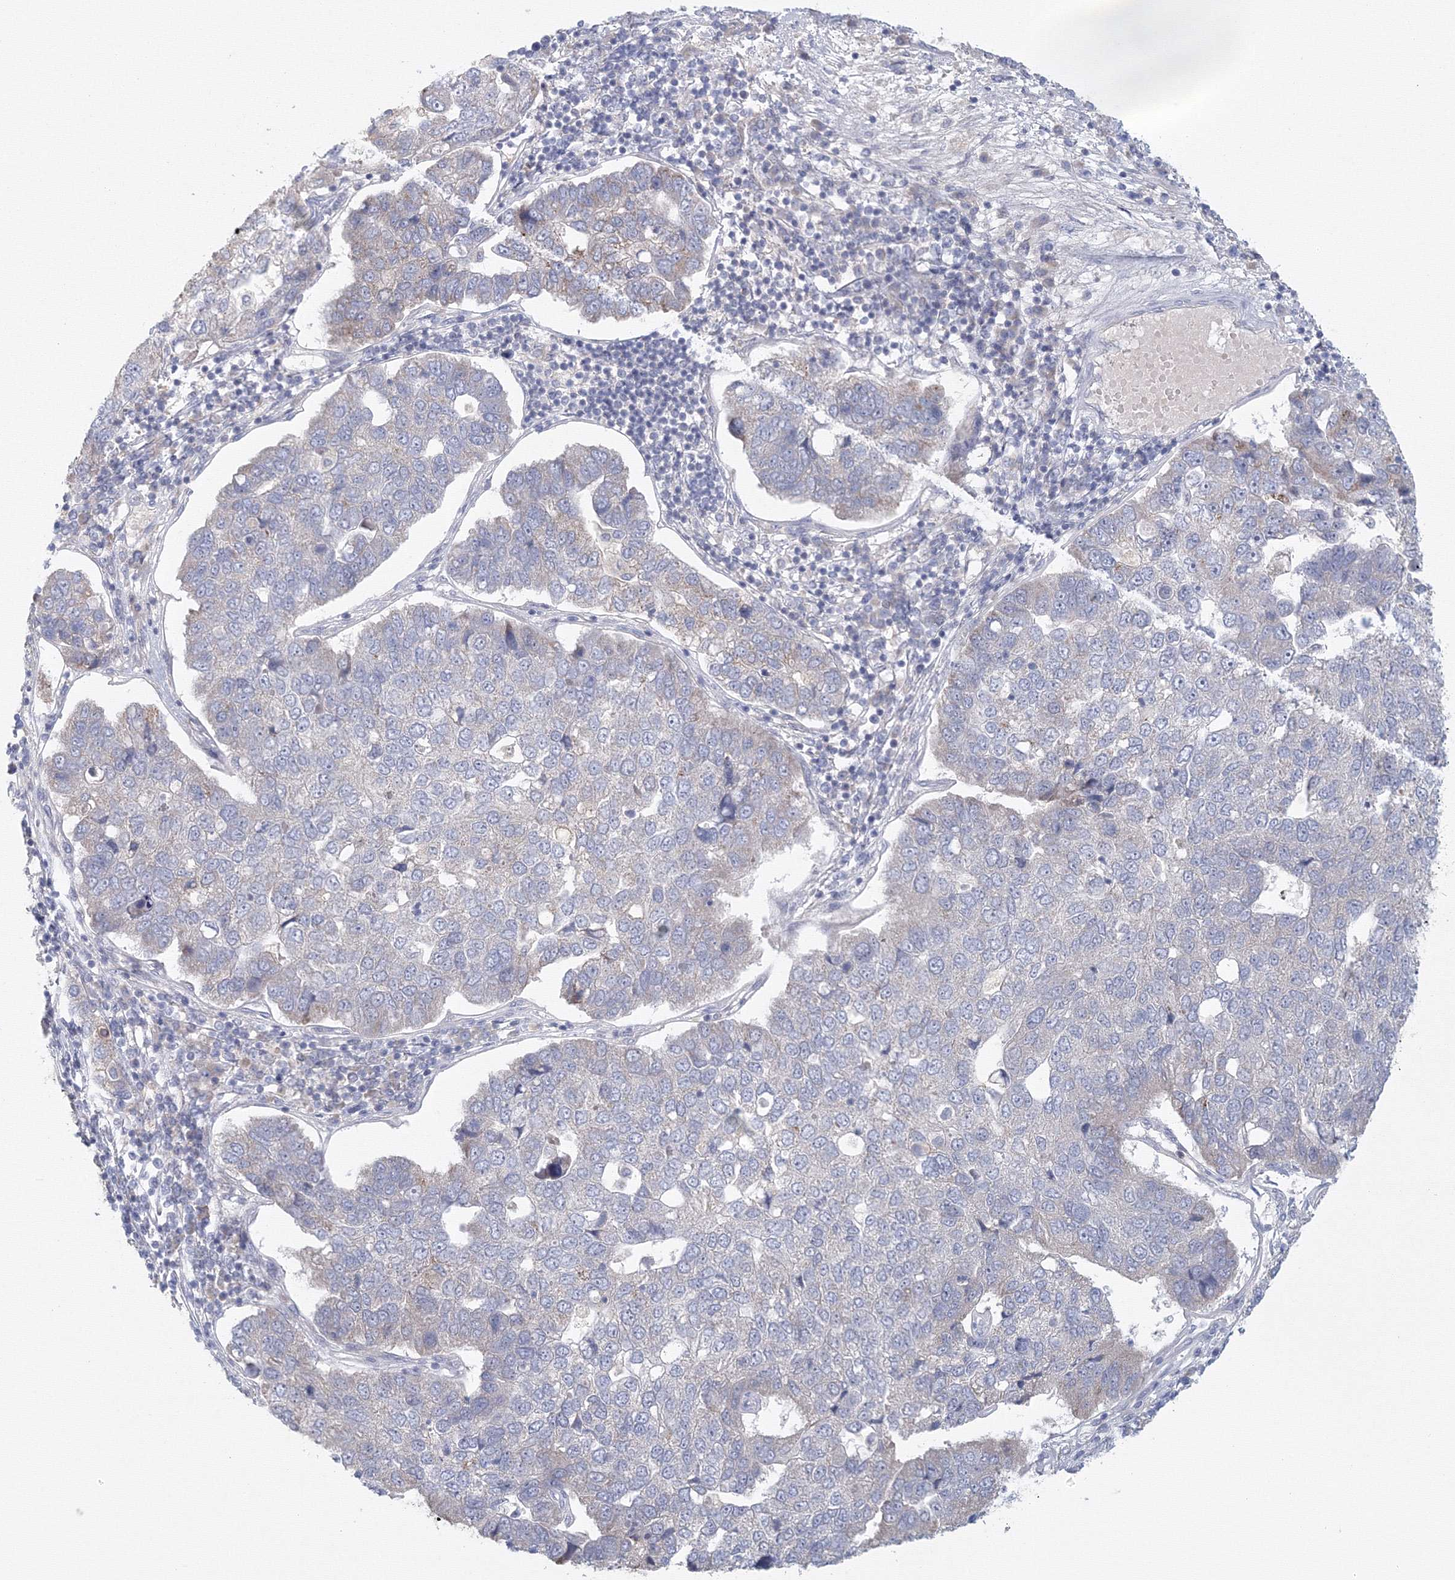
{"staining": {"intensity": "negative", "quantity": "none", "location": "none"}, "tissue": "pancreatic cancer", "cell_type": "Tumor cells", "image_type": "cancer", "snomed": [{"axis": "morphology", "description": "Adenocarcinoma, NOS"}, {"axis": "topography", "description": "Pancreas"}], "caption": "Tumor cells are negative for protein expression in human pancreatic adenocarcinoma. (Stains: DAB immunohistochemistry (IHC) with hematoxylin counter stain, Microscopy: brightfield microscopy at high magnification).", "gene": "TACC2", "patient": {"sex": "female", "age": 61}}